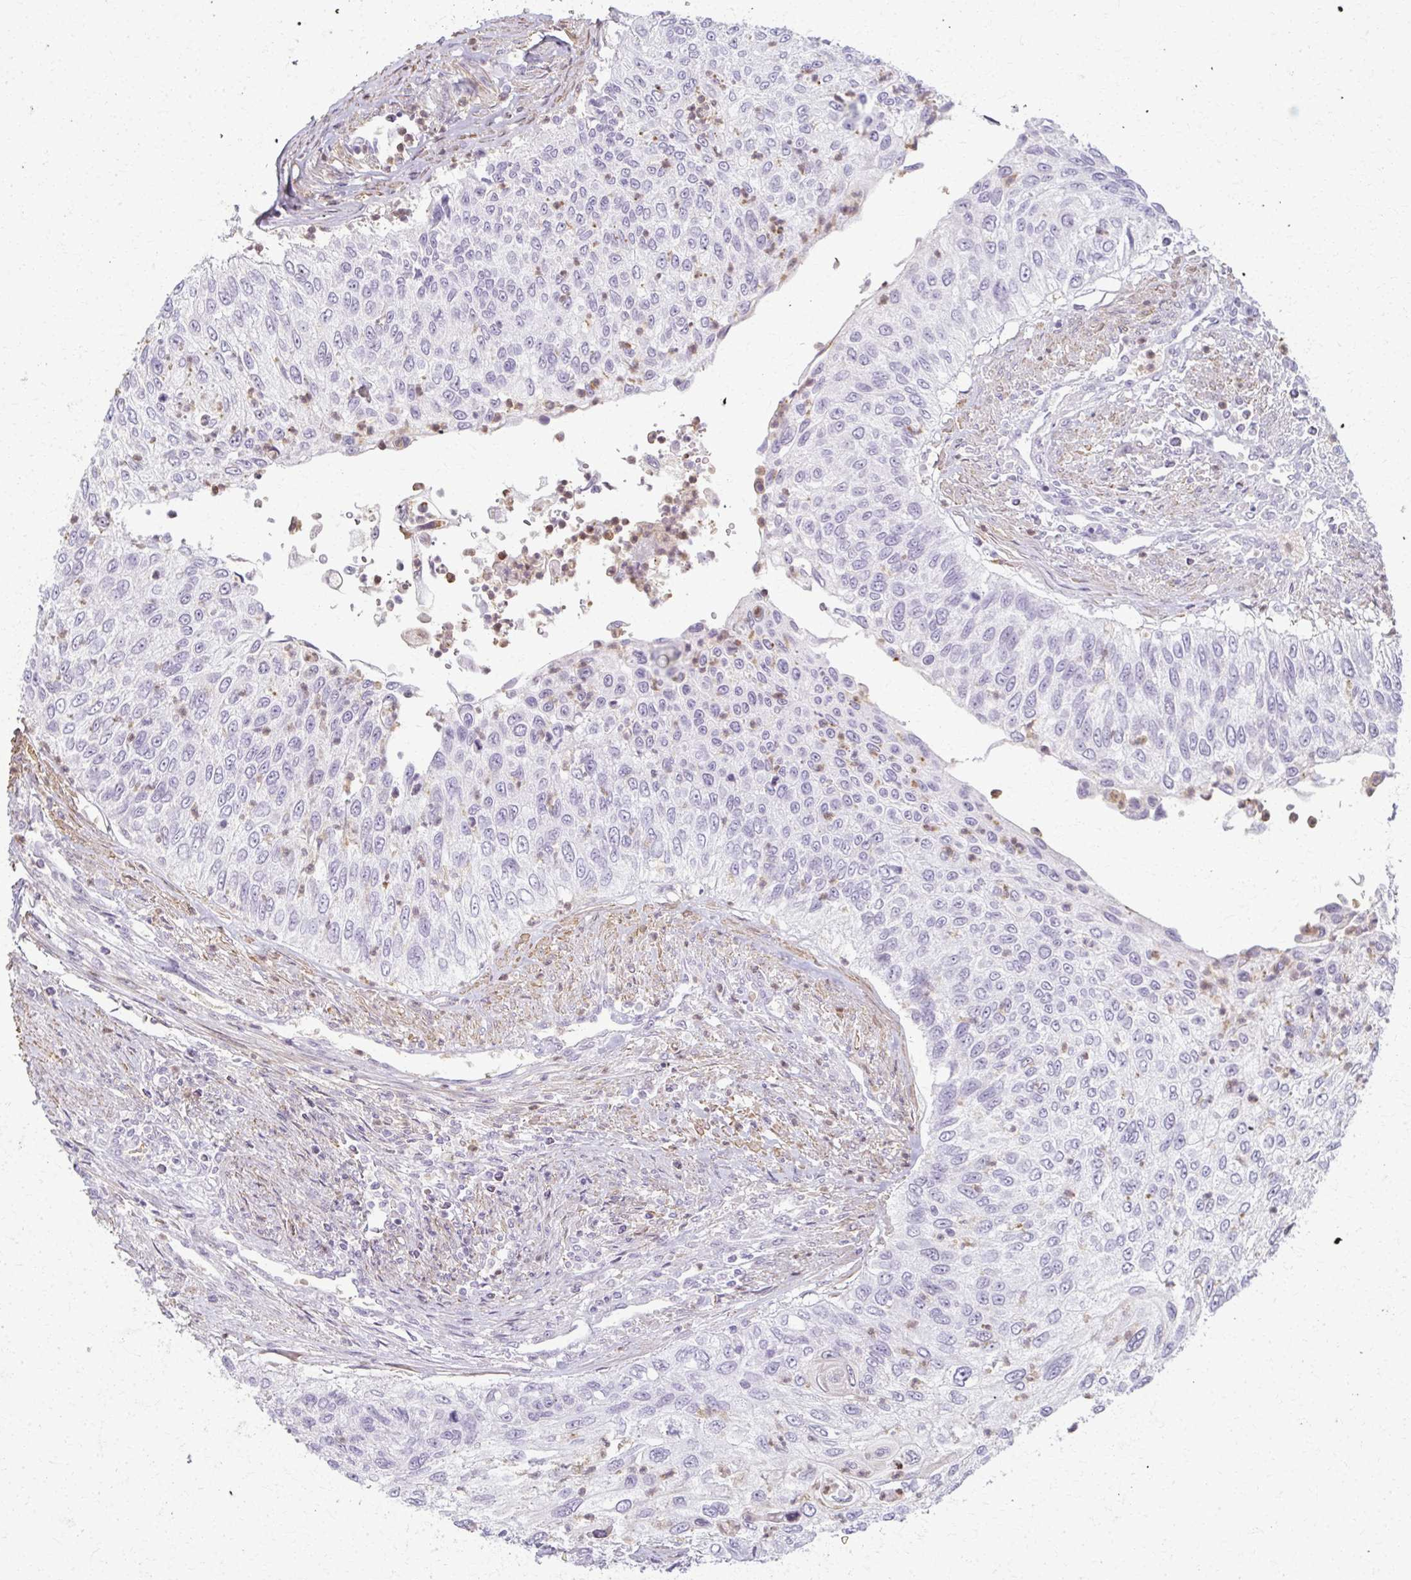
{"staining": {"intensity": "negative", "quantity": "none", "location": "none"}, "tissue": "urothelial cancer", "cell_type": "Tumor cells", "image_type": "cancer", "snomed": [{"axis": "morphology", "description": "Urothelial carcinoma, High grade"}, {"axis": "topography", "description": "Urinary bladder"}], "caption": "This is an immunohistochemistry histopathology image of human urothelial cancer. There is no staining in tumor cells.", "gene": "CA3", "patient": {"sex": "female", "age": 60}}